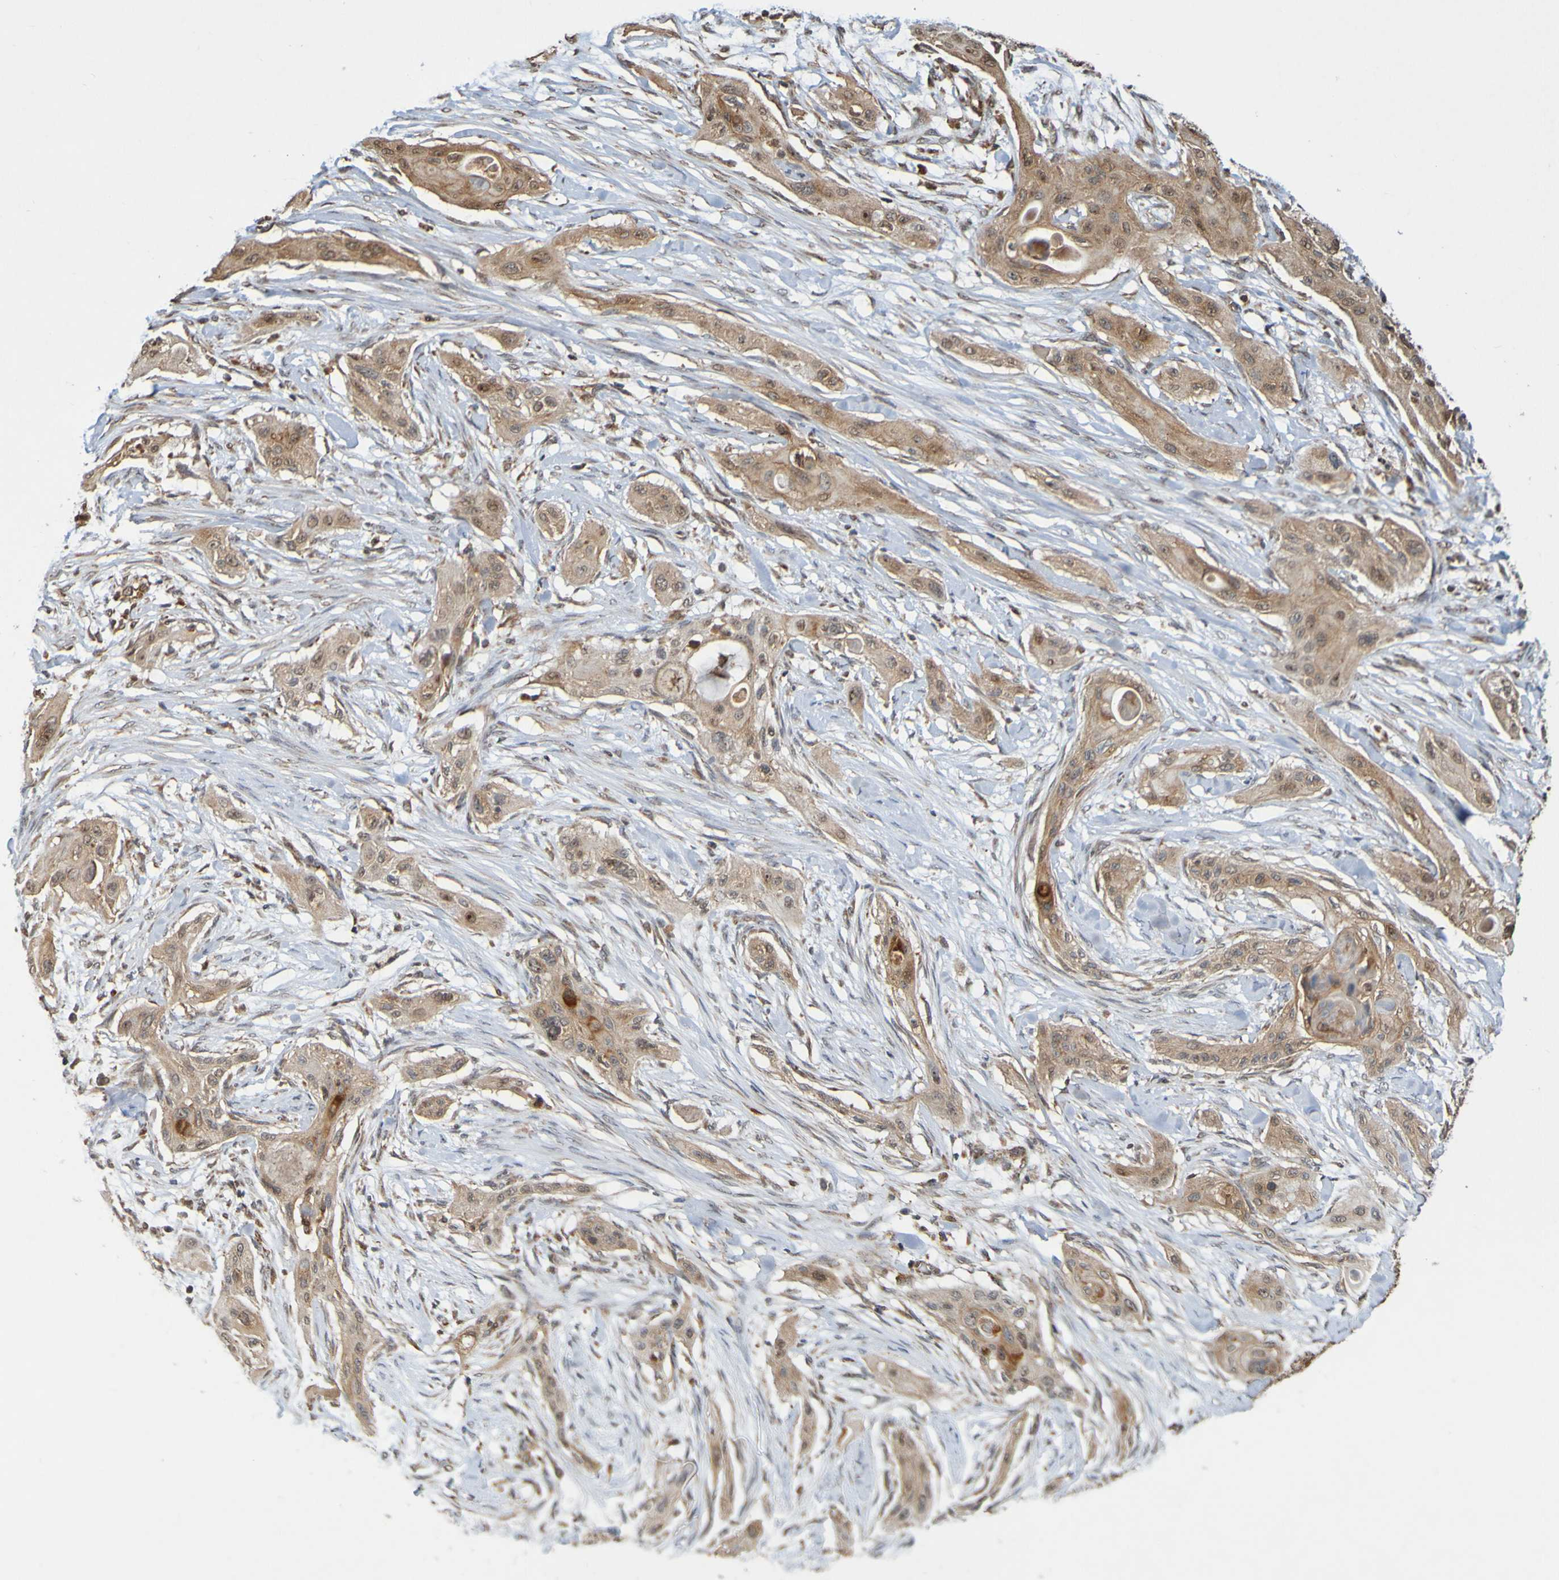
{"staining": {"intensity": "moderate", "quantity": ">75%", "location": "cytoplasmic/membranous,nuclear"}, "tissue": "lung cancer", "cell_type": "Tumor cells", "image_type": "cancer", "snomed": [{"axis": "morphology", "description": "Squamous cell carcinoma, NOS"}, {"axis": "topography", "description": "Lung"}], "caption": "Lung squamous cell carcinoma was stained to show a protein in brown. There is medium levels of moderate cytoplasmic/membranous and nuclear positivity in approximately >75% of tumor cells.", "gene": "TMBIM1", "patient": {"sex": "female", "age": 47}}